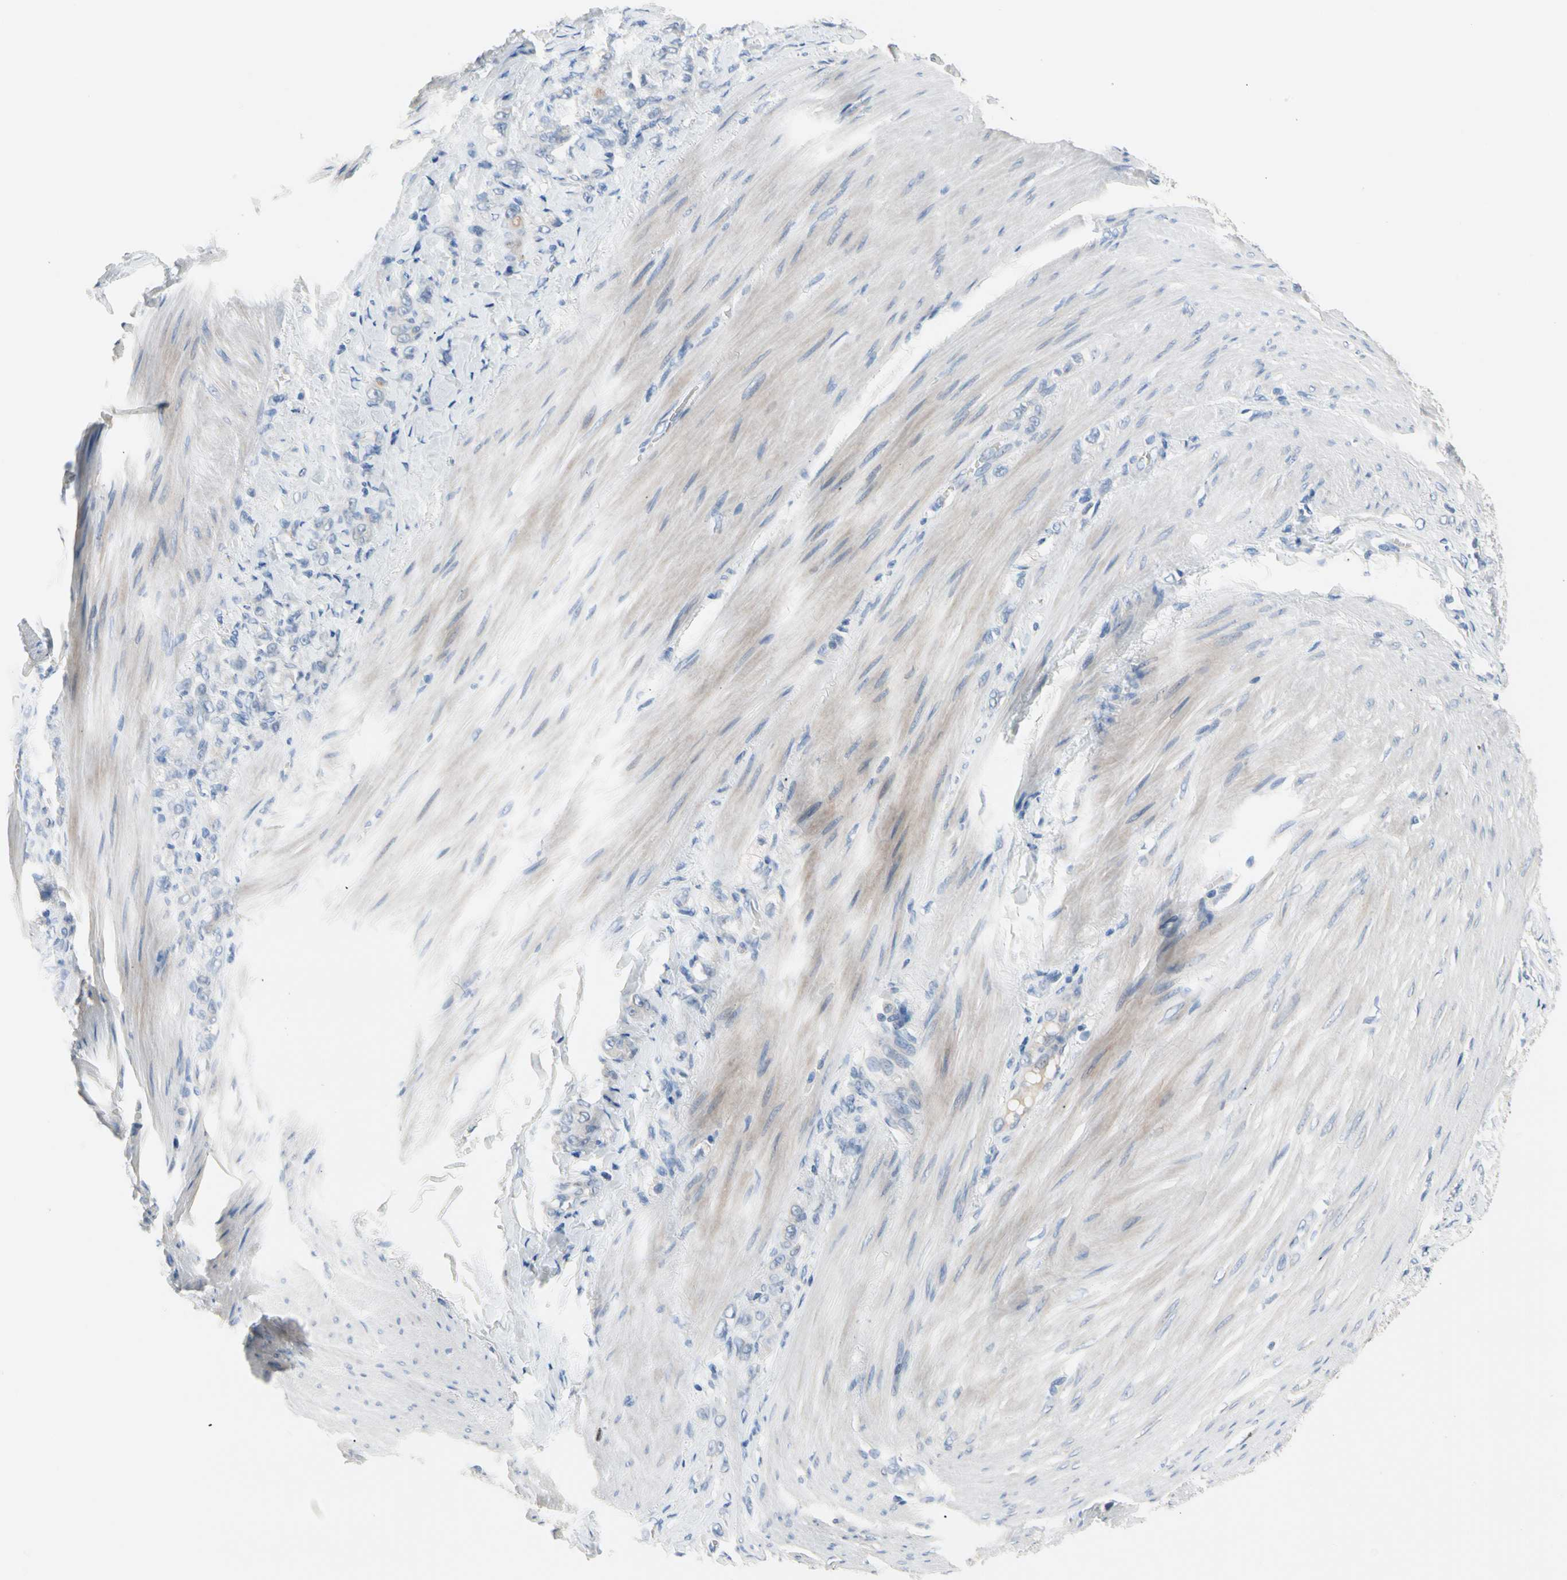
{"staining": {"intensity": "negative", "quantity": "none", "location": "none"}, "tissue": "stomach cancer", "cell_type": "Tumor cells", "image_type": "cancer", "snomed": [{"axis": "morphology", "description": "Adenocarcinoma, NOS"}, {"axis": "topography", "description": "Stomach"}], "caption": "Tumor cells show no significant protein staining in stomach cancer (adenocarcinoma). (Stains: DAB (3,3'-diaminobenzidine) immunohistochemistry with hematoxylin counter stain, Microscopy: brightfield microscopy at high magnification).", "gene": "MARK1", "patient": {"sex": "male", "age": 82}}